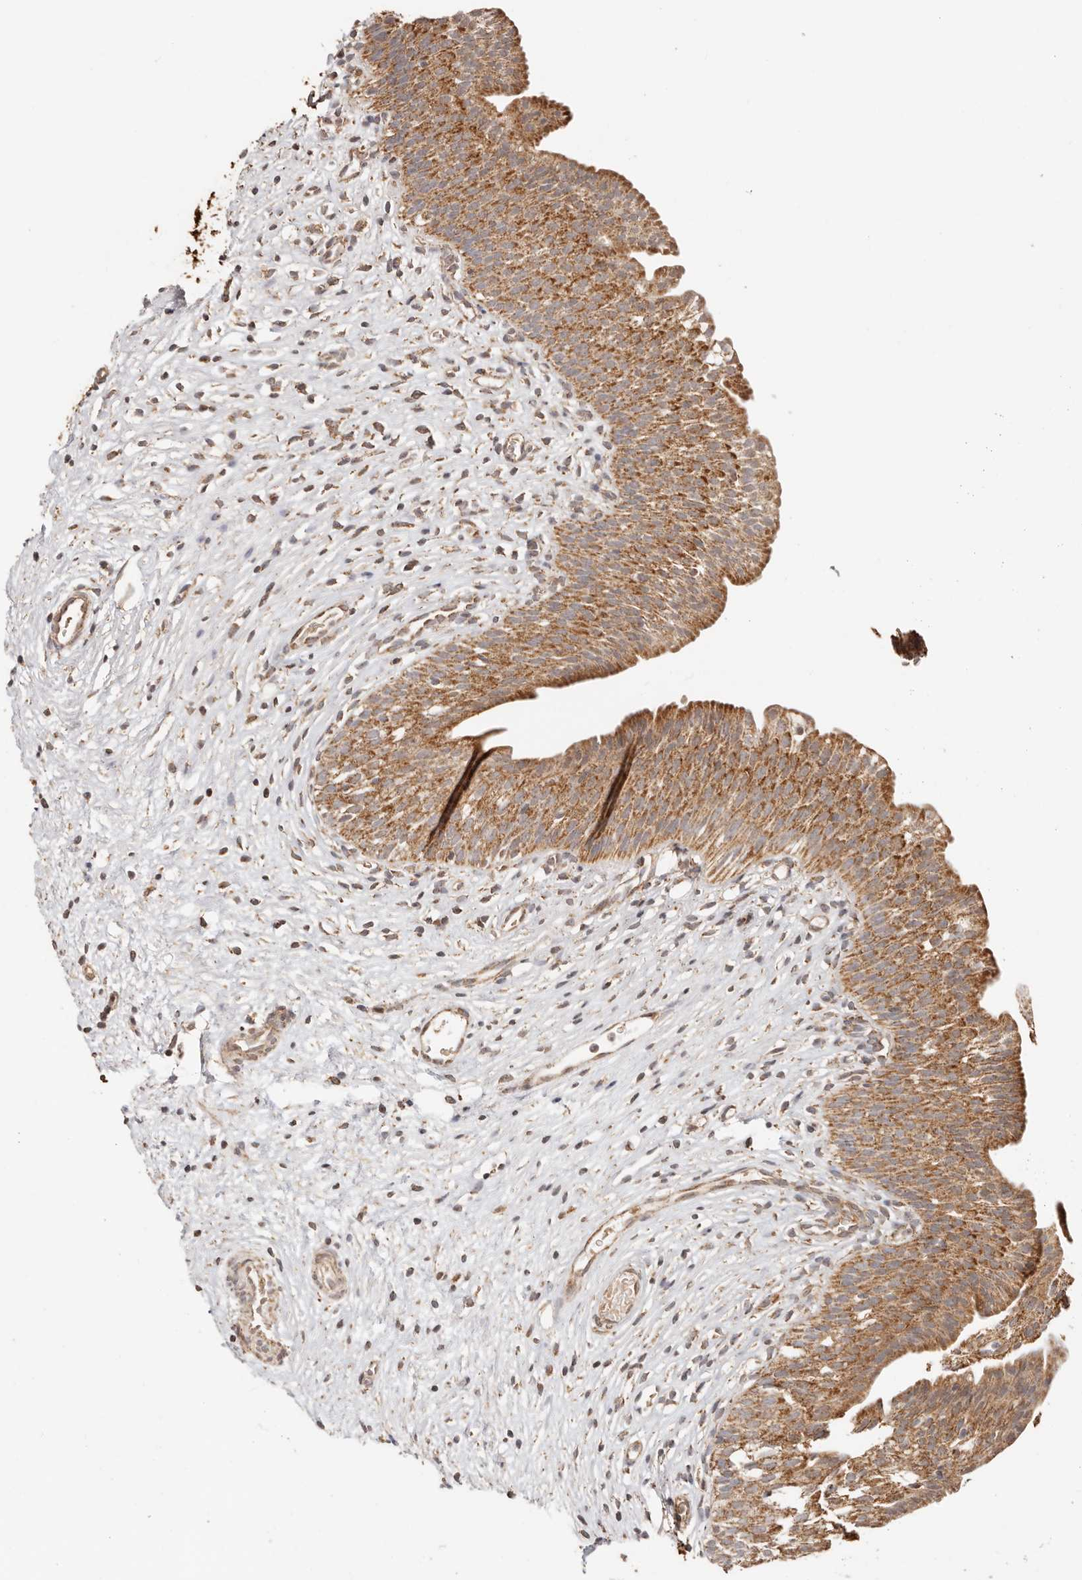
{"staining": {"intensity": "strong", "quantity": ">75%", "location": "cytoplasmic/membranous"}, "tissue": "urinary bladder", "cell_type": "Urothelial cells", "image_type": "normal", "snomed": [{"axis": "morphology", "description": "Normal tissue, NOS"}, {"axis": "topography", "description": "Urinary bladder"}], "caption": "IHC (DAB) staining of unremarkable human urinary bladder exhibits strong cytoplasmic/membranous protein staining in approximately >75% of urothelial cells.", "gene": "NDUFB11", "patient": {"sex": "male", "age": 1}}